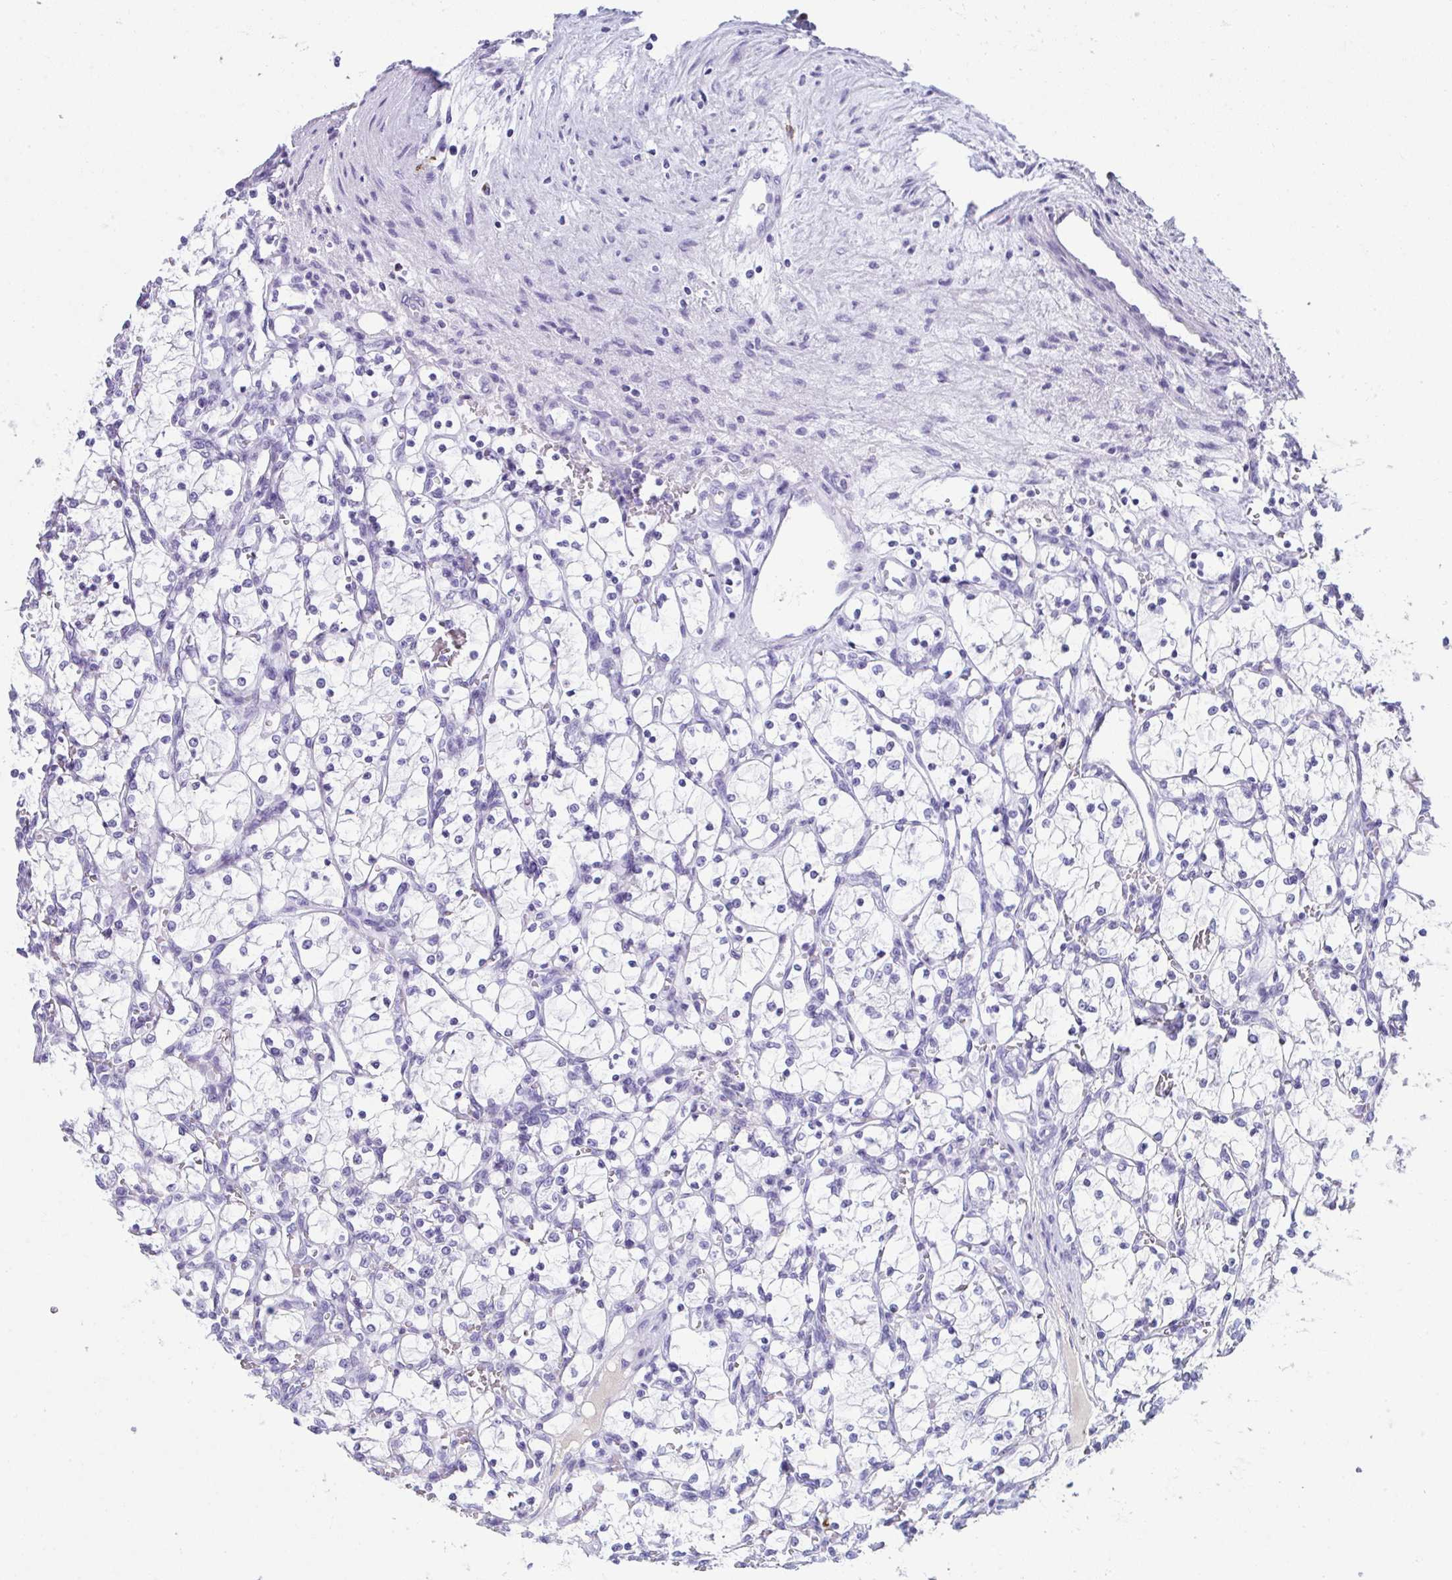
{"staining": {"intensity": "negative", "quantity": "none", "location": "none"}, "tissue": "renal cancer", "cell_type": "Tumor cells", "image_type": "cancer", "snomed": [{"axis": "morphology", "description": "Adenocarcinoma, NOS"}, {"axis": "topography", "description": "Kidney"}], "caption": "Tumor cells are negative for protein expression in human renal cancer (adenocarcinoma).", "gene": "JCHAIN", "patient": {"sex": "female", "age": 69}}